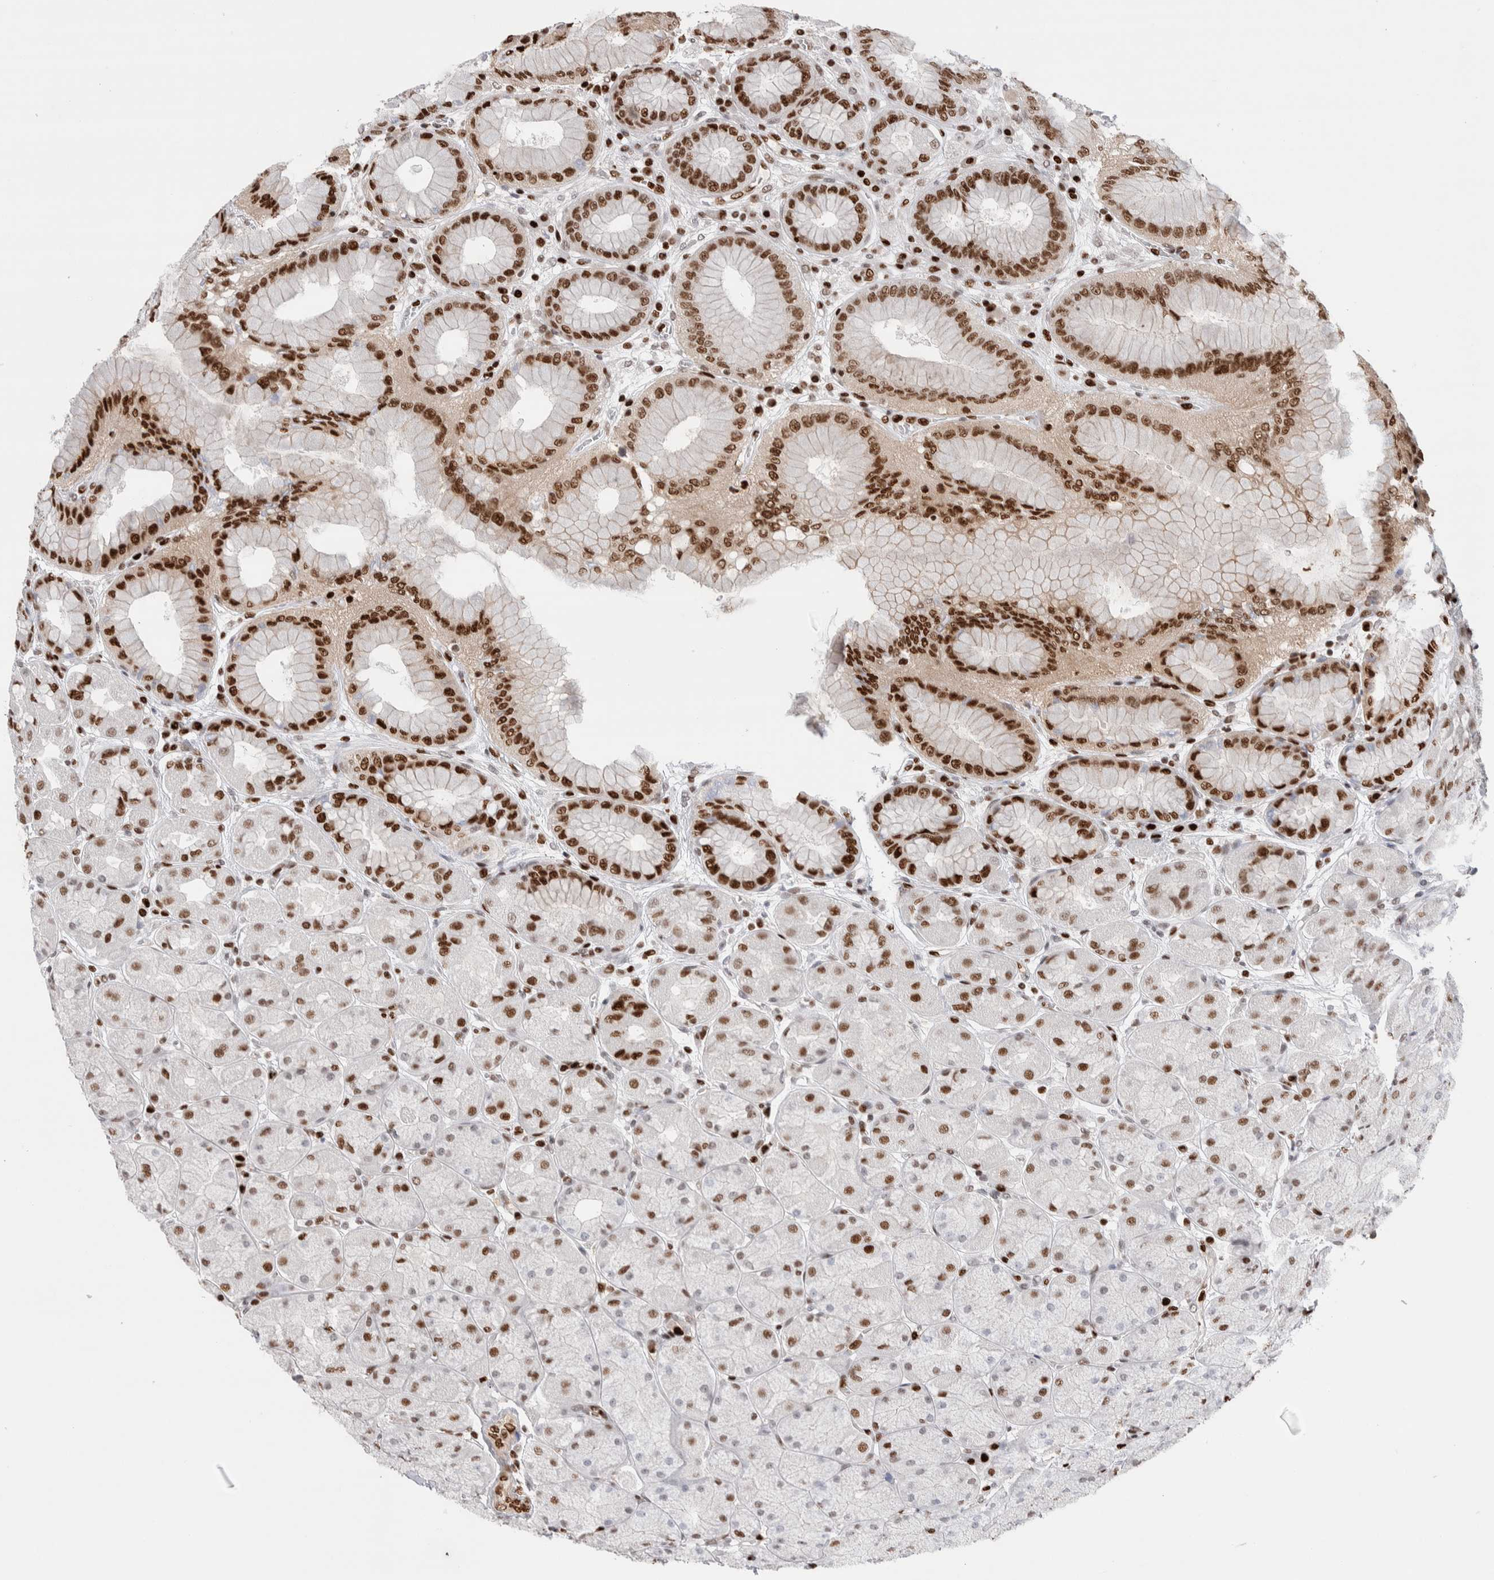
{"staining": {"intensity": "strong", "quantity": "25%-75%", "location": "nuclear"}, "tissue": "stomach", "cell_type": "Glandular cells", "image_type": "normal", "snomed": [{"axis": "morphology", "description": "Normal tissue, NOS"}, {"axis": "topography", "description": "Stomach, upper"}], "caption": "The micrograph exhibits staining of normal stomach, revealing strong nuclear protein staining (brown color) within glandular cells. (Stains: DAB (3,3'-diaminobenzidine) in brown, nuclei in blue, Microscopy: brightfield microscopy at high magnification).", "gene": "C17orf49", "patient": {"sex": "female", "age": 56}}